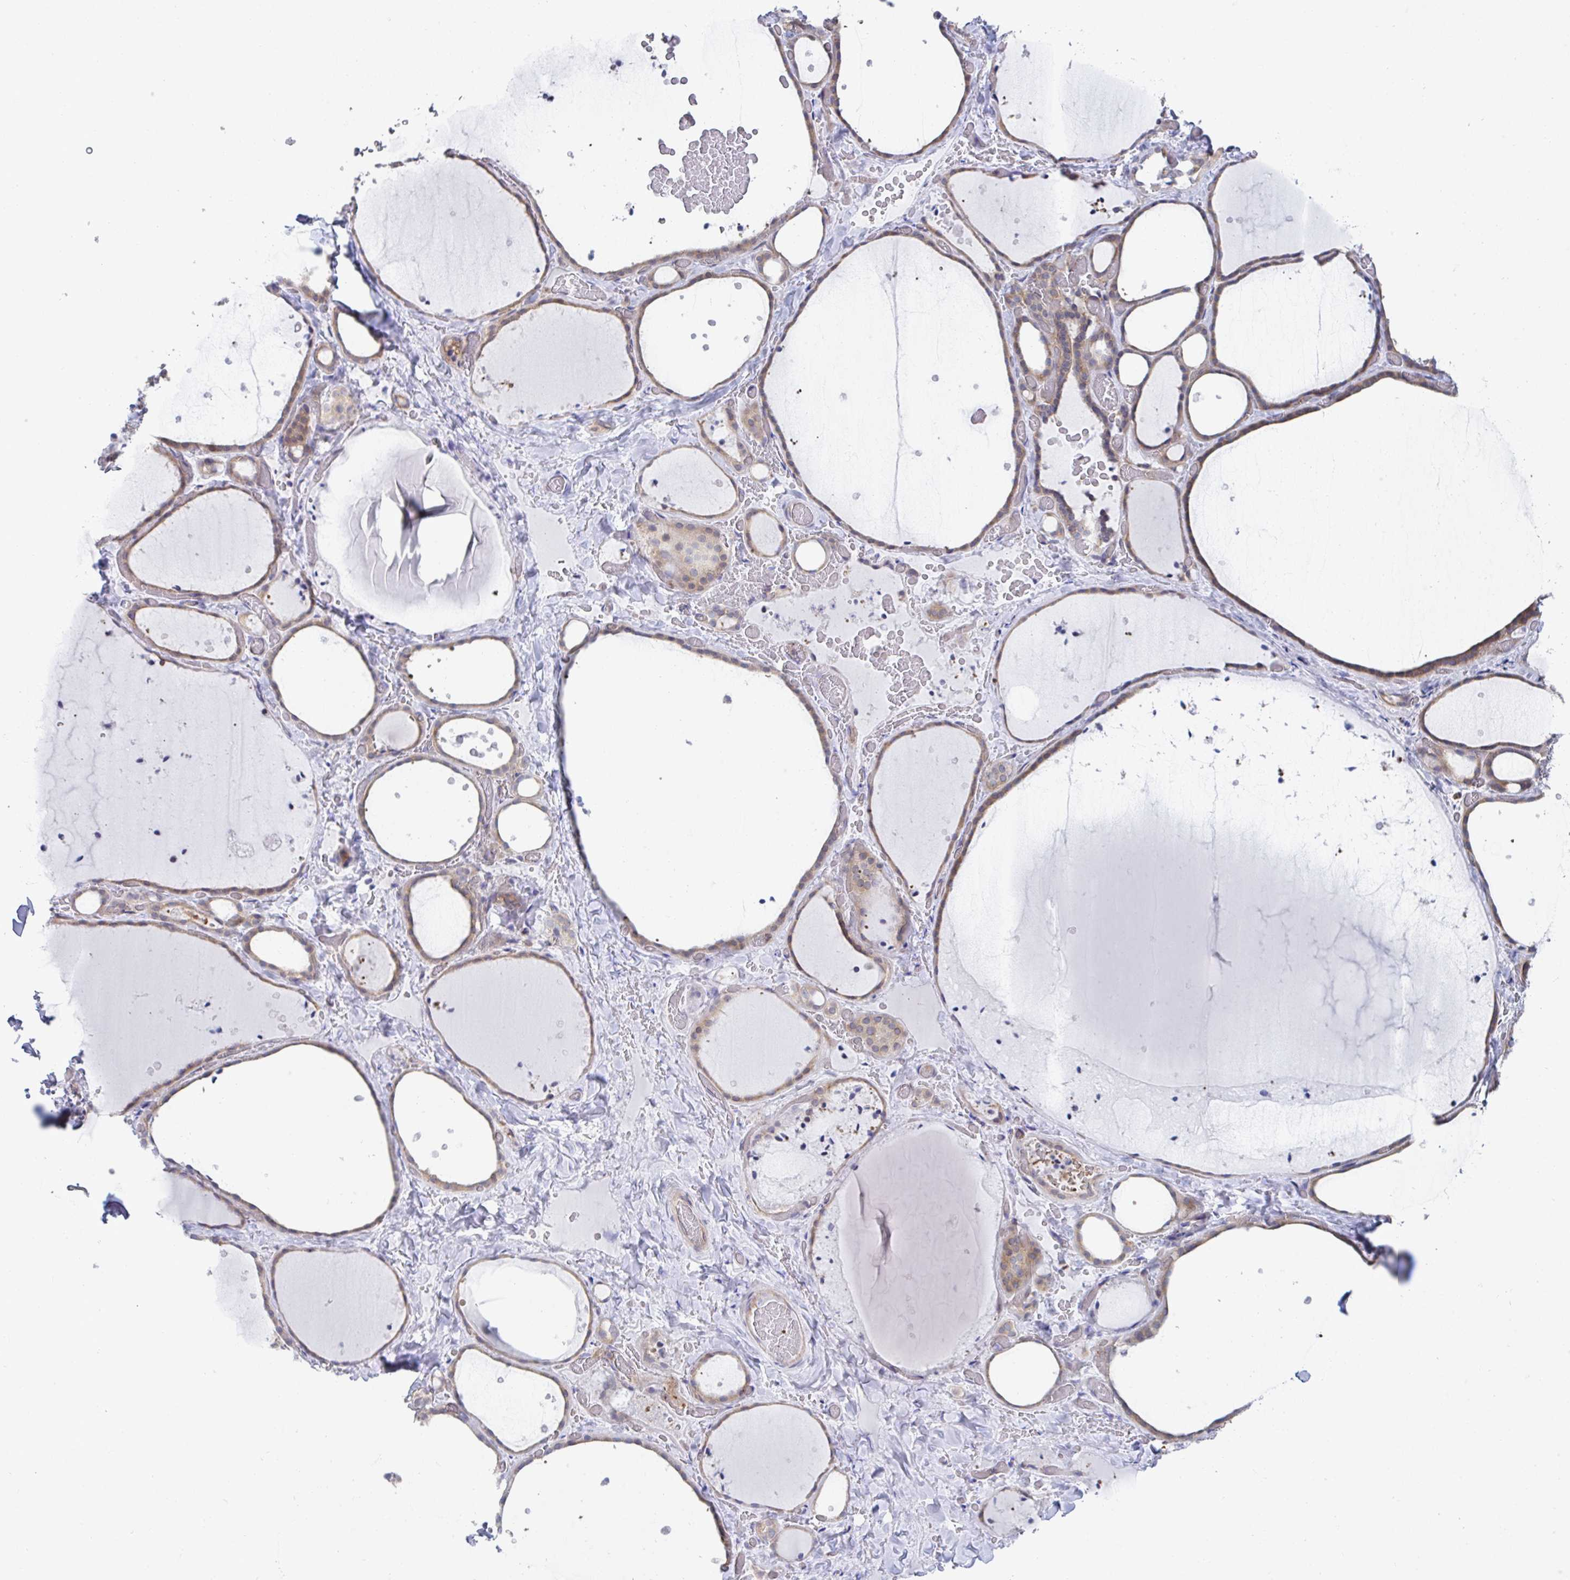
{"staining": {"intensity": "weak", "quantity": "25%-75%", "location": "cytoplasmic/membranous"}, "tissue": "thyroid gland", "cell_type": "Glandular cells", "image_type": "normal", "snomed": [{"axis": "morphology", "description": "Normal tissue, NOS"}, {"axis": "topography", "description": "Thyroid gland"}], "caption": "DAB (3,3'-diaminobenzidine) immunohistochemical staining of unremarkable thyroid gland exhibits weak cytoplasmic/membranous protein expression in approximately 25%-75% of glandular cells.", "gene": "WNK1", "patient": {"sex": "female", "age": 36}}